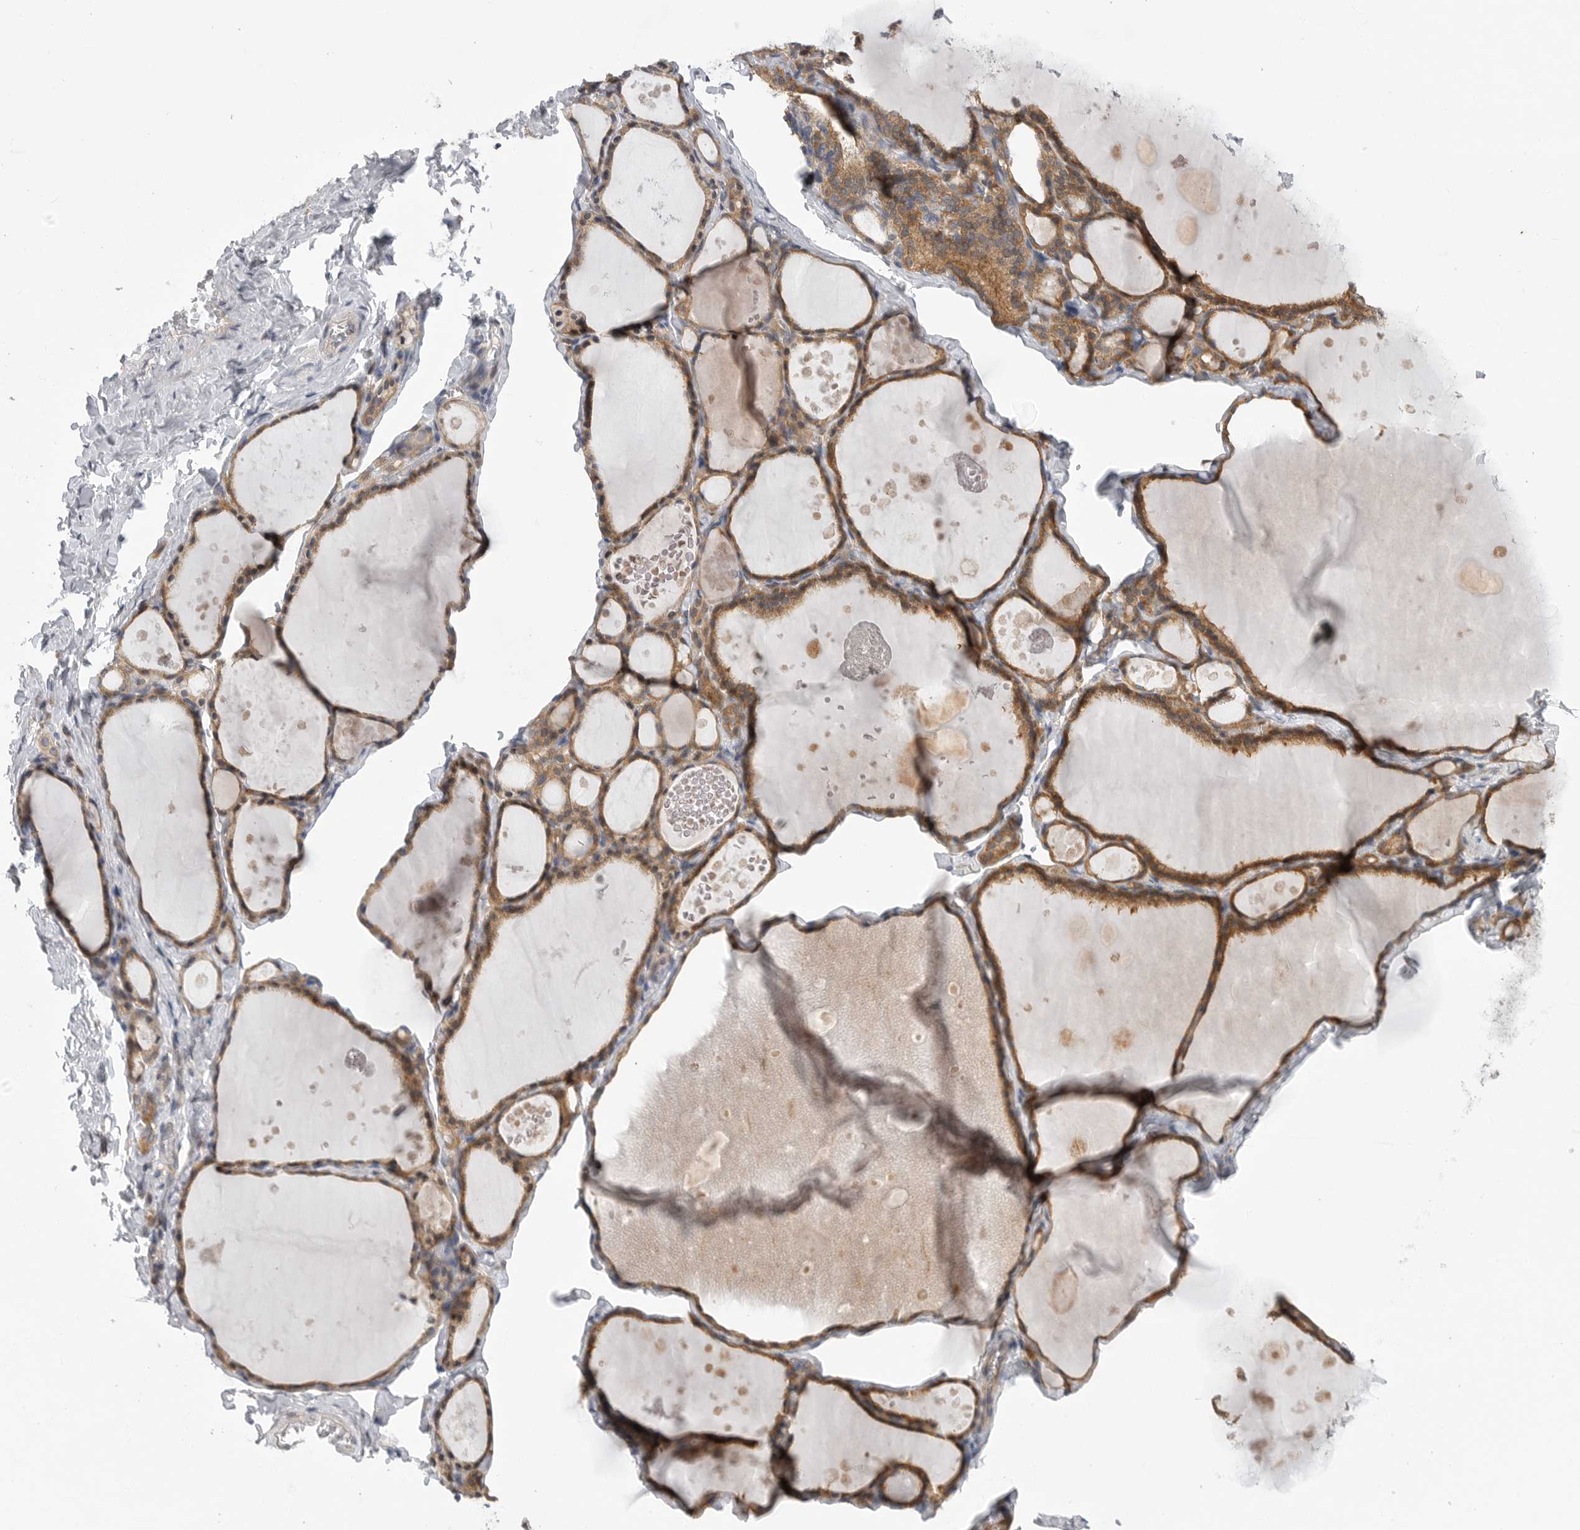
{"staining": {"intensity": "moderate", "quantity": ">75%", "location": "cytoplasmic/membranous"}, "tissue": "thyroid gland", "cell_type": "Glandular cells", "image_type": "normal", "snomed": [{"axis": "morphology", "description": "Normal tissue, NOS"}, {"axis": "topography", "description": "Thyroid gland"}], "caption": "Glandular cells demonstrate medium levels of moderate cytoplasmic/membranous expression in approximately >75% of cells in unremarkable thyroid gland. (Stains: DAB (3,3'-diaminobenzidine) in brown, nuclei in blue, Microscopy: brightfield microscopy at high magnification).", "gene": "FBXO43", "patient": {"sex": "male", "age": 56}}